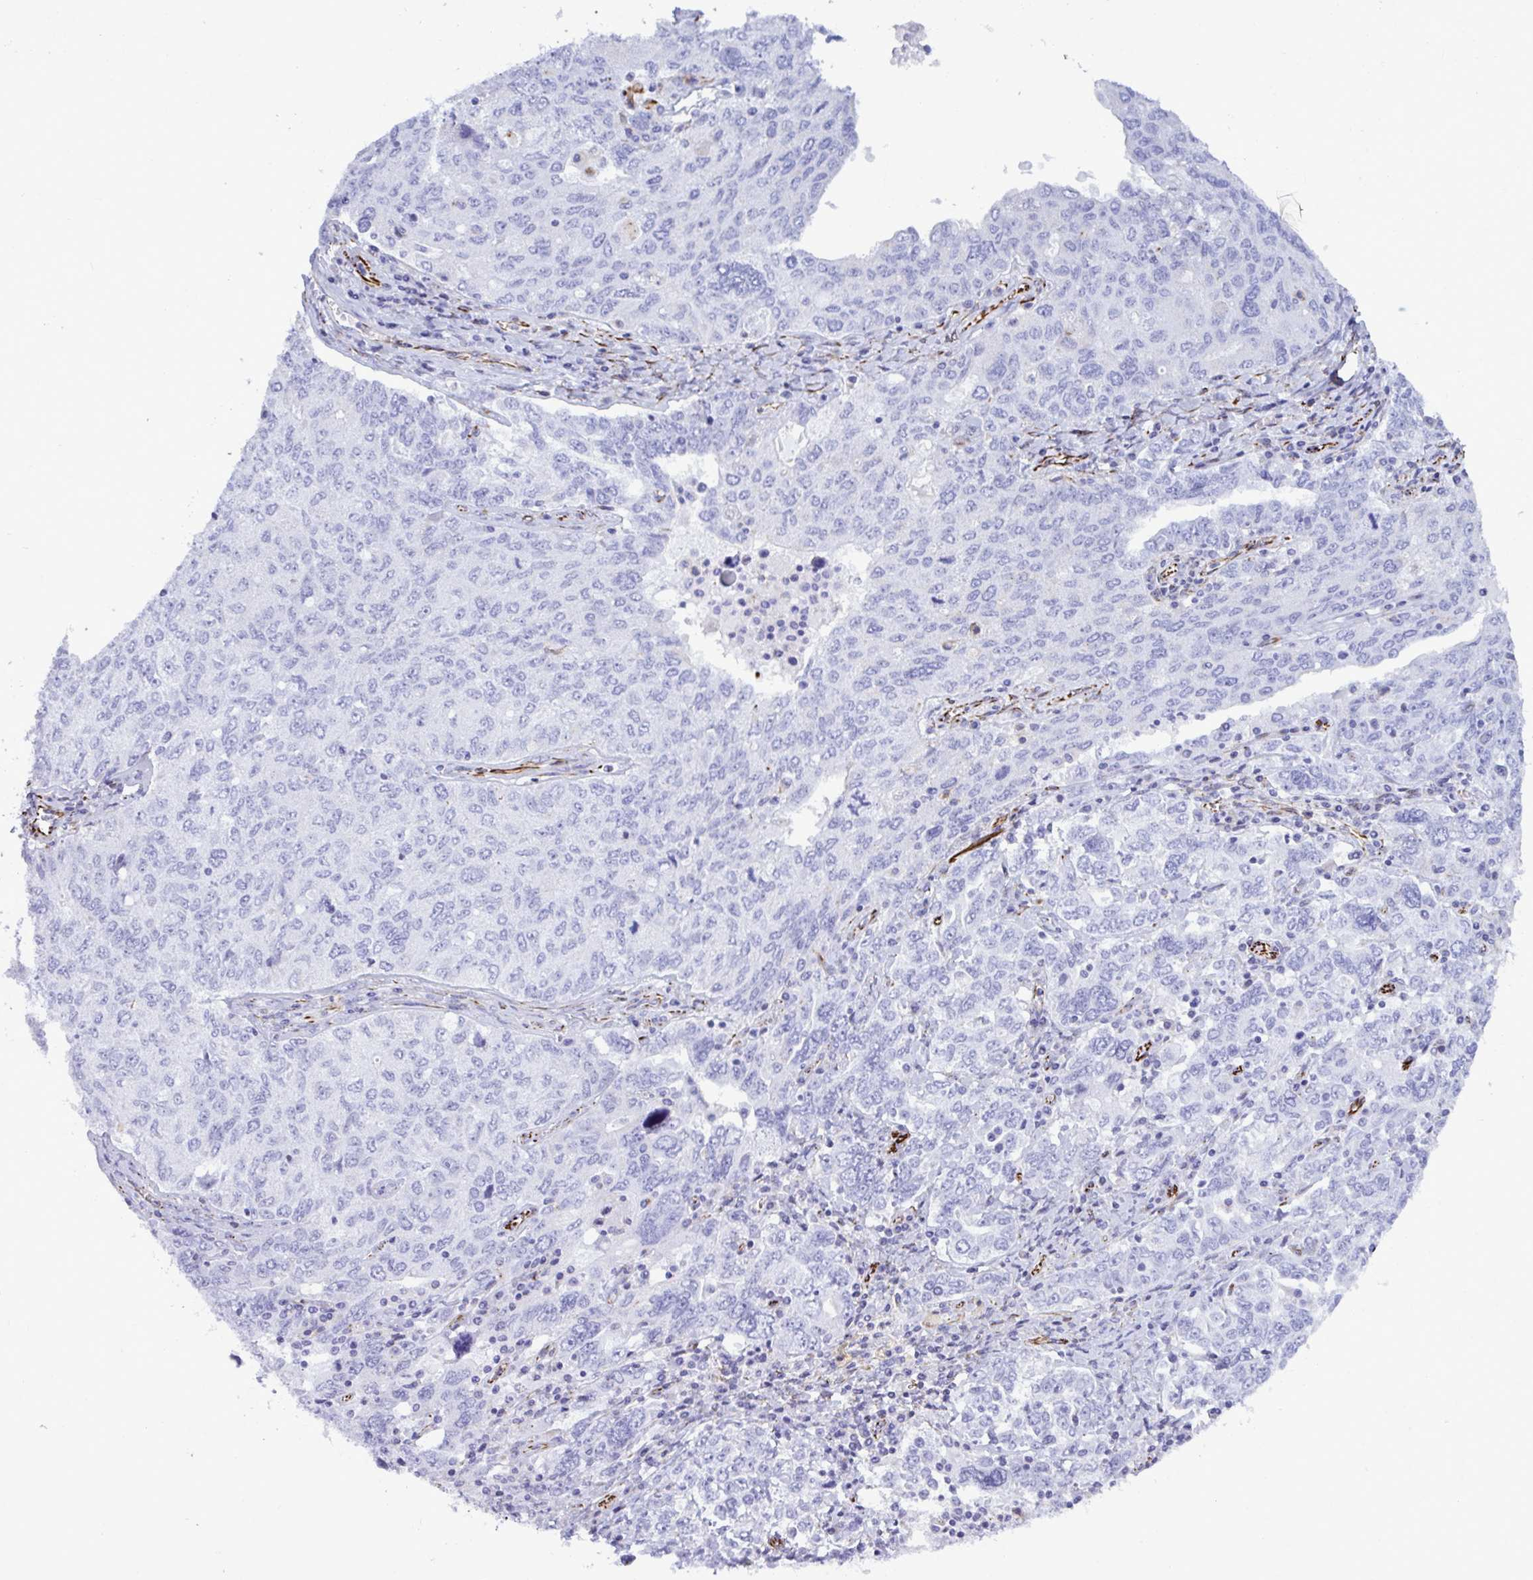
{"staining": {"intensity": "negative", "quantity": "none", "location": "none"}, "tissue": "ovarian cancer", "cell_type": "Tumor cells", "image_type": "cancer", "snomed": [{"axis": "morphology", "description": "Carcinoma, endometroid"}, {"axis": "topography", "description": "Ovary"}], "caption": "Micrograph shows no significant protein expression in tumor cells of ovarian cancer (endometroid carcinoma).", "gene": "SMAD5", "patient": {"sex": "female", "age": 62}}